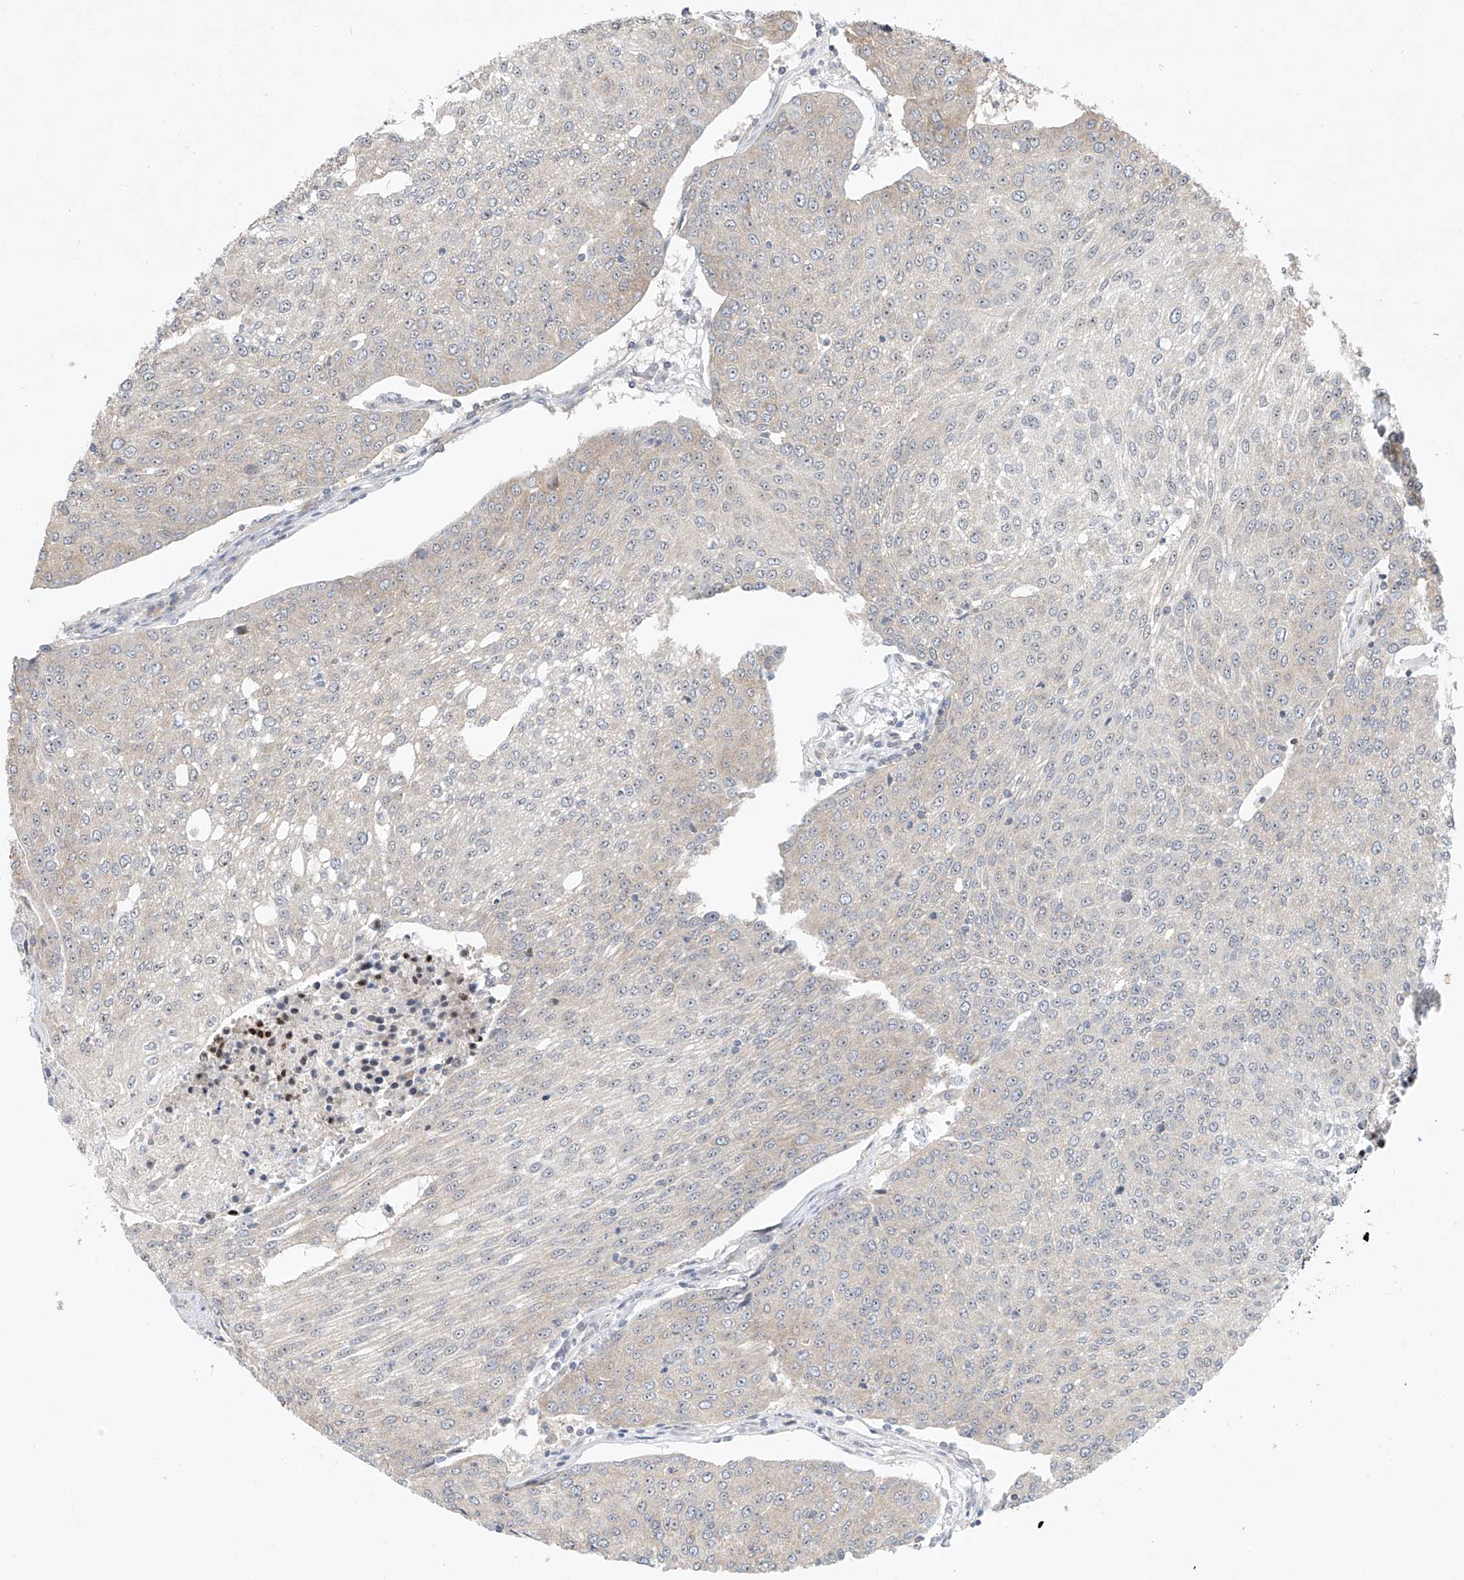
{"staining": {"intensity": "negative", "quantity": "none", "location": "none"}, "tissue": "urothelial cancer", "cell_type": "Tumor cells", "image_type": "cancer", "snomed": [{"axis": "morphology", "description": "Urothelial carcinoma, High grade"}, {"axis": "topography", "description": "Urinary bladder"}], "caption": "Immunohistochemistry of human urothelial carcinoma (high-grade) displays no staining in tumor cells.", "gene": "TASP1", "patient": {"sex": "female", "age": 85}}